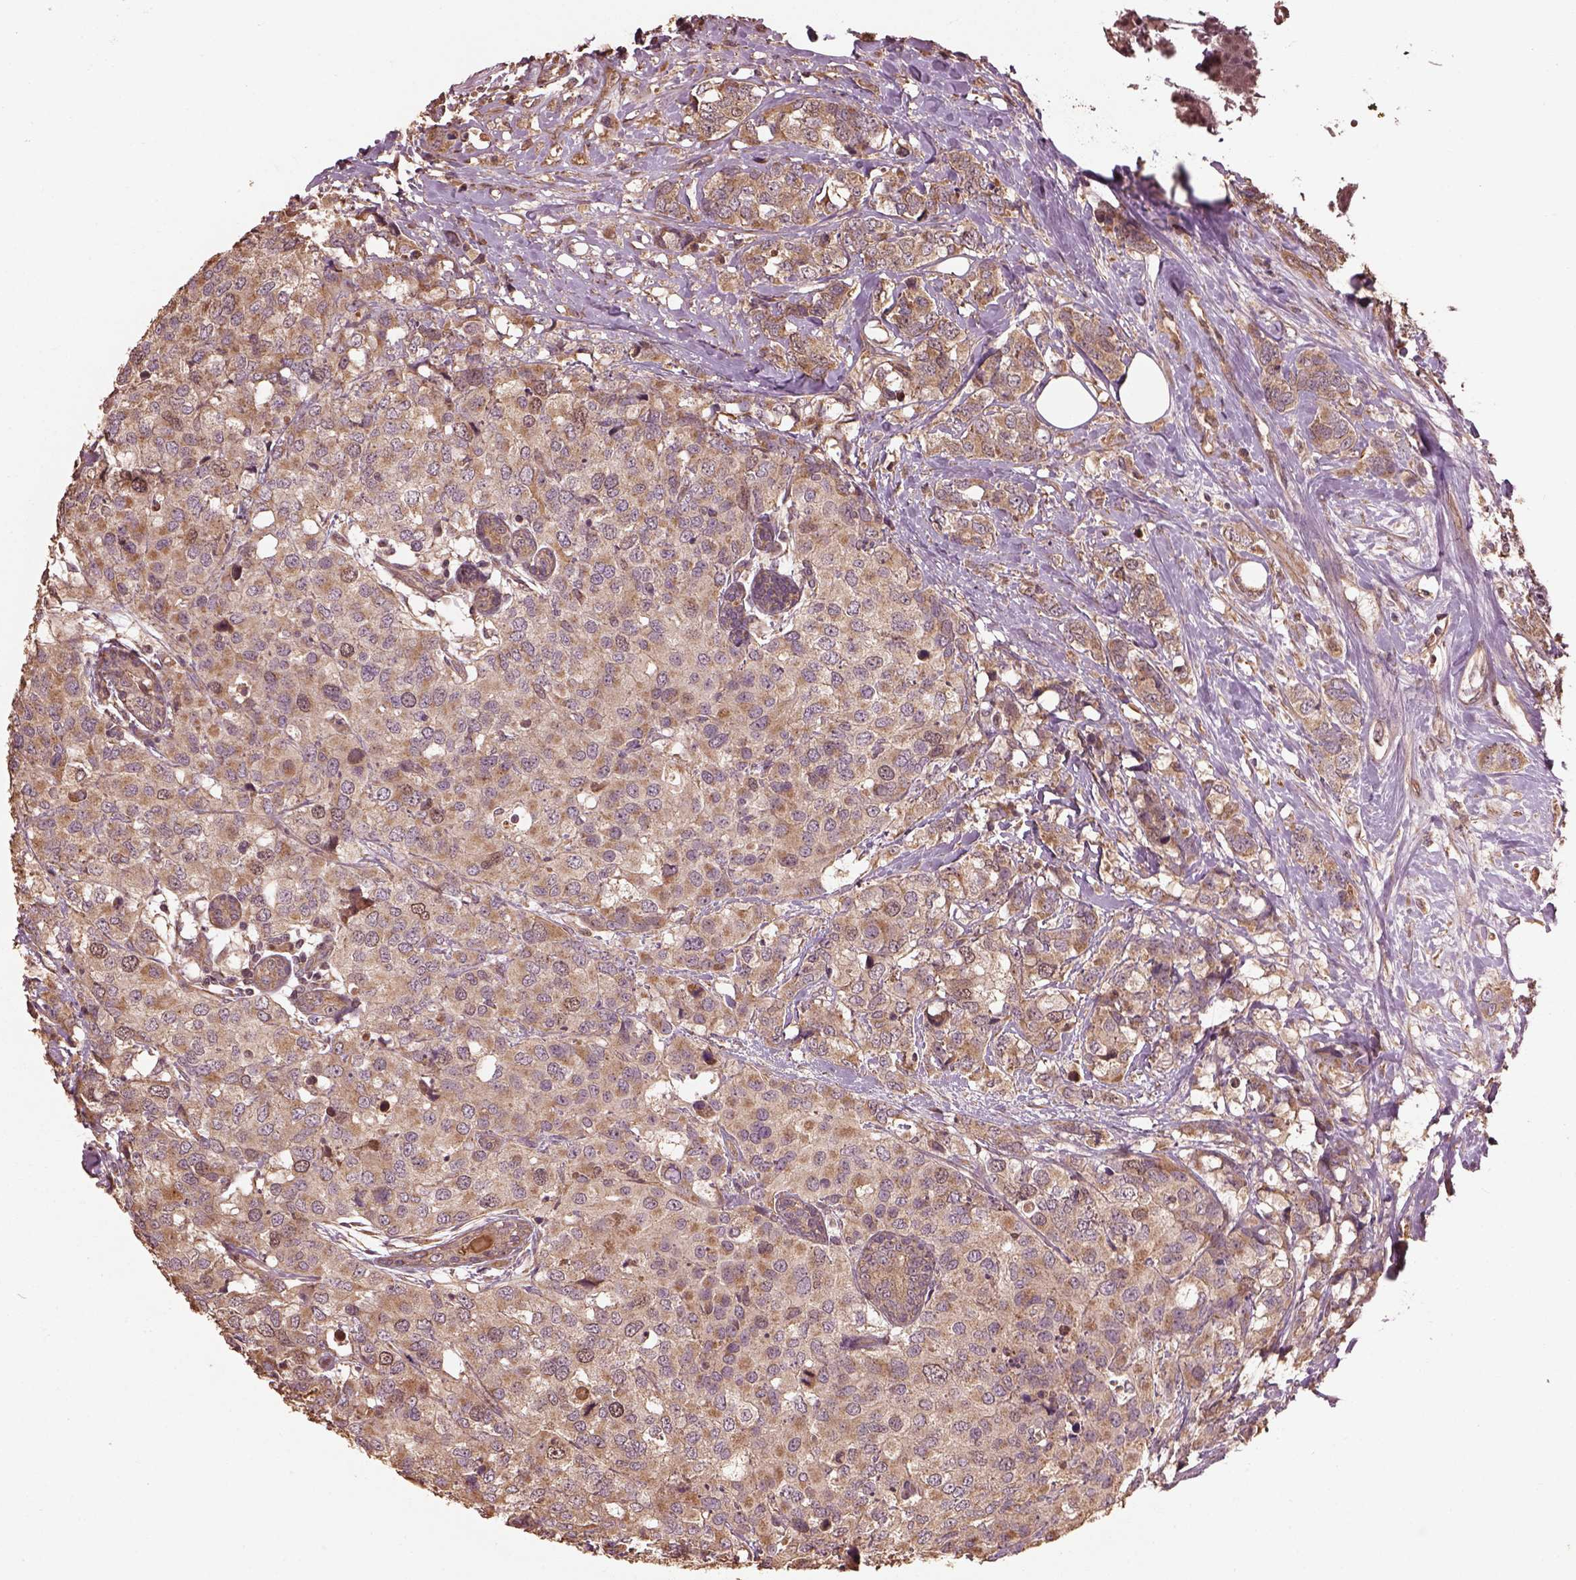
{"staining": {"intensity": "moderate", "quantity": ">75%", "location": "cytoplasmic/membranous"}, "tissue": "breast cancer", "cell_type": "Tumor cells", "image_type": "cancer", "snomed": [{"axis": "morphology", "description": "Lobular carcinoma"}, {"axis": "topography", "description": "Breast"}], "caption": "IHC (DAB) staining of breast cancer (lobular carcinoma) exhibits moderate cytoplasmic/membranous protein positivity in approximately >75% of tumor cells.", "gene": "METTL4", "patient": {"sex": "female", "age": 59}}